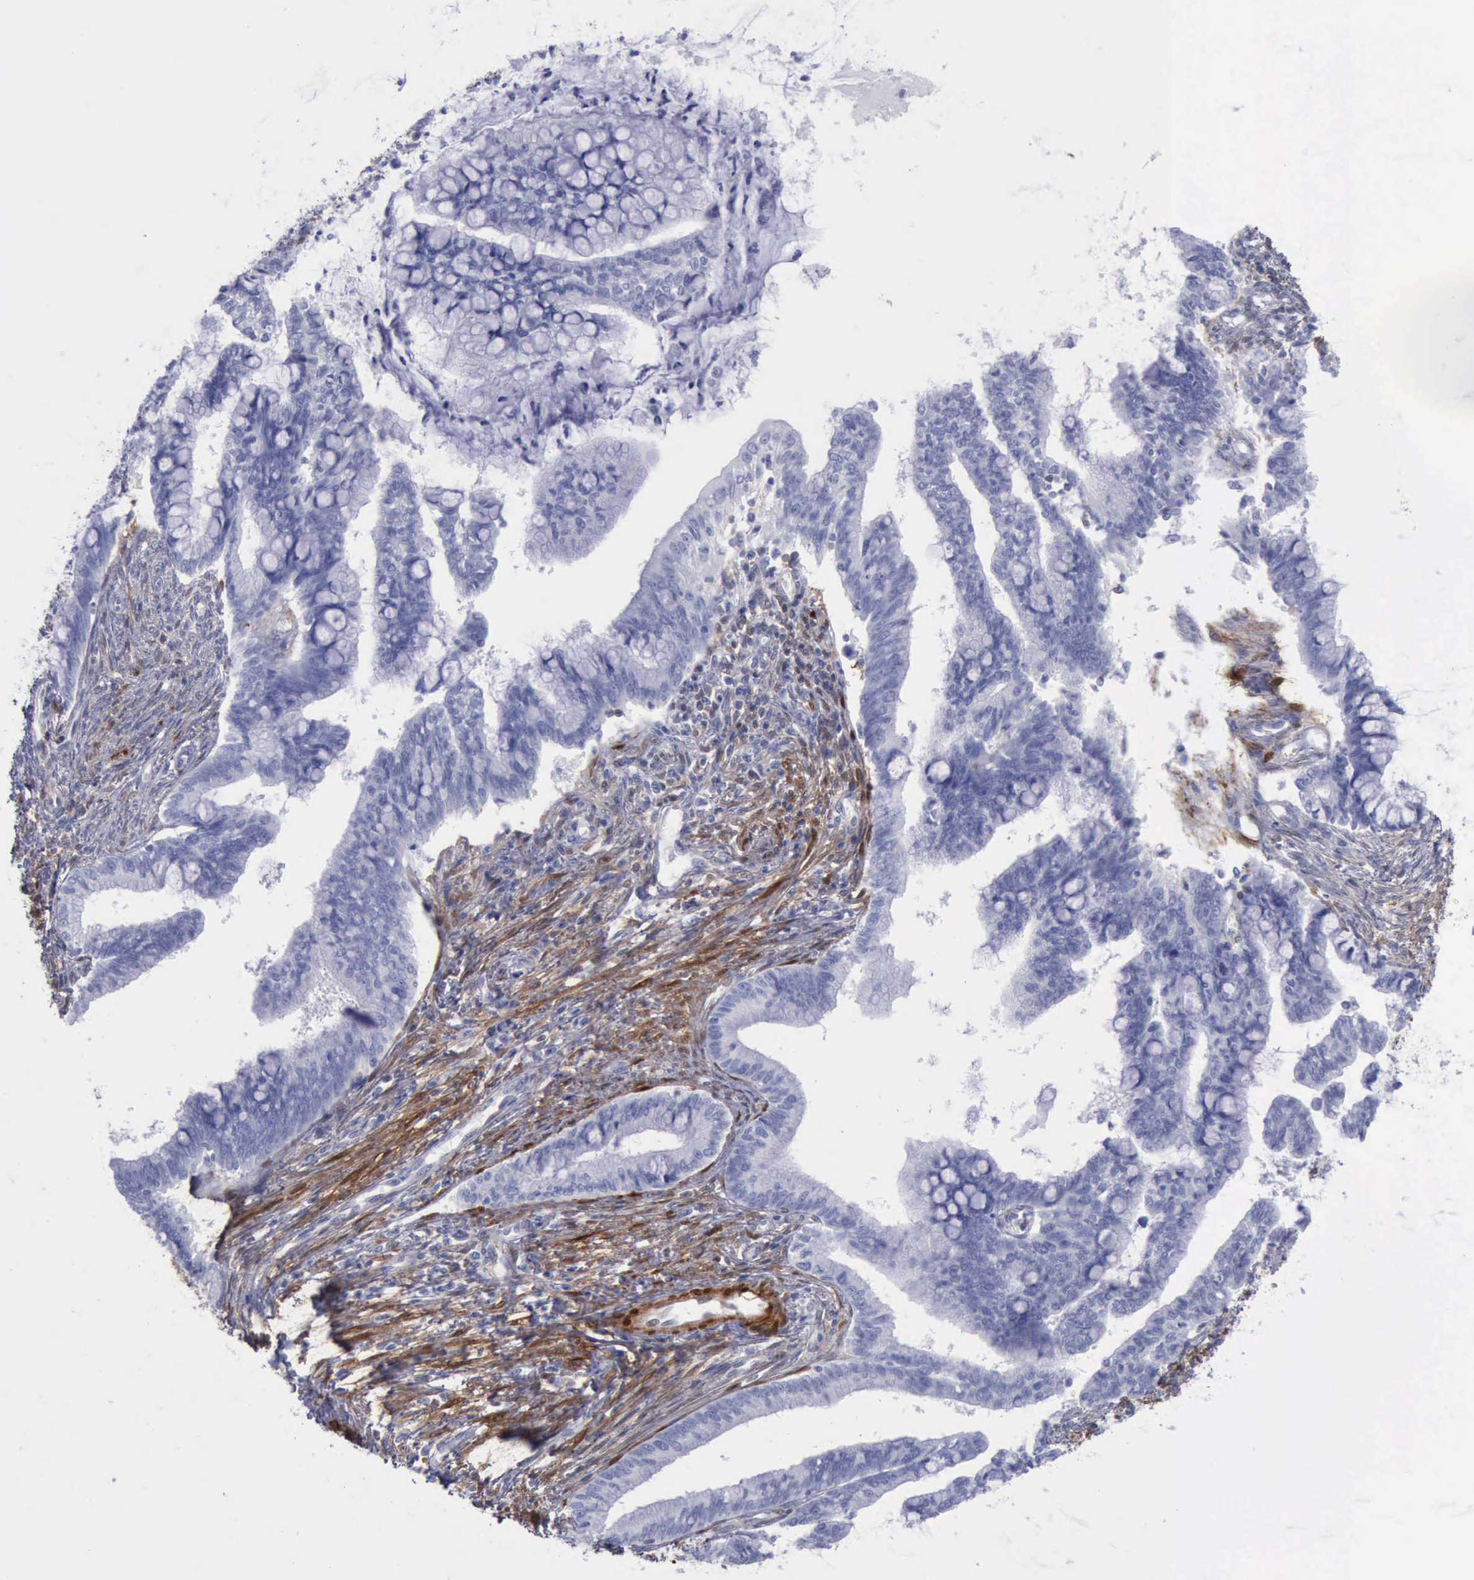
{"staining": {"intensity": "negative", "quantity": "none", "location": "none"}, "tissue": "cervical cancer", "cell_type": "Tumor cells", "image_type": "cancer", "snomed": [{"axis": "morphology", "description": "Adenocarcinoma, NOS"}, {"axis": "topography", "description": "Cervix"}], "caption": "Protein analysis of adenocarcinoma (cervical) shows no significant positivity in tumor cells.", "gene": "FHL1", "patient": {"sex": "female", "age": 36}}